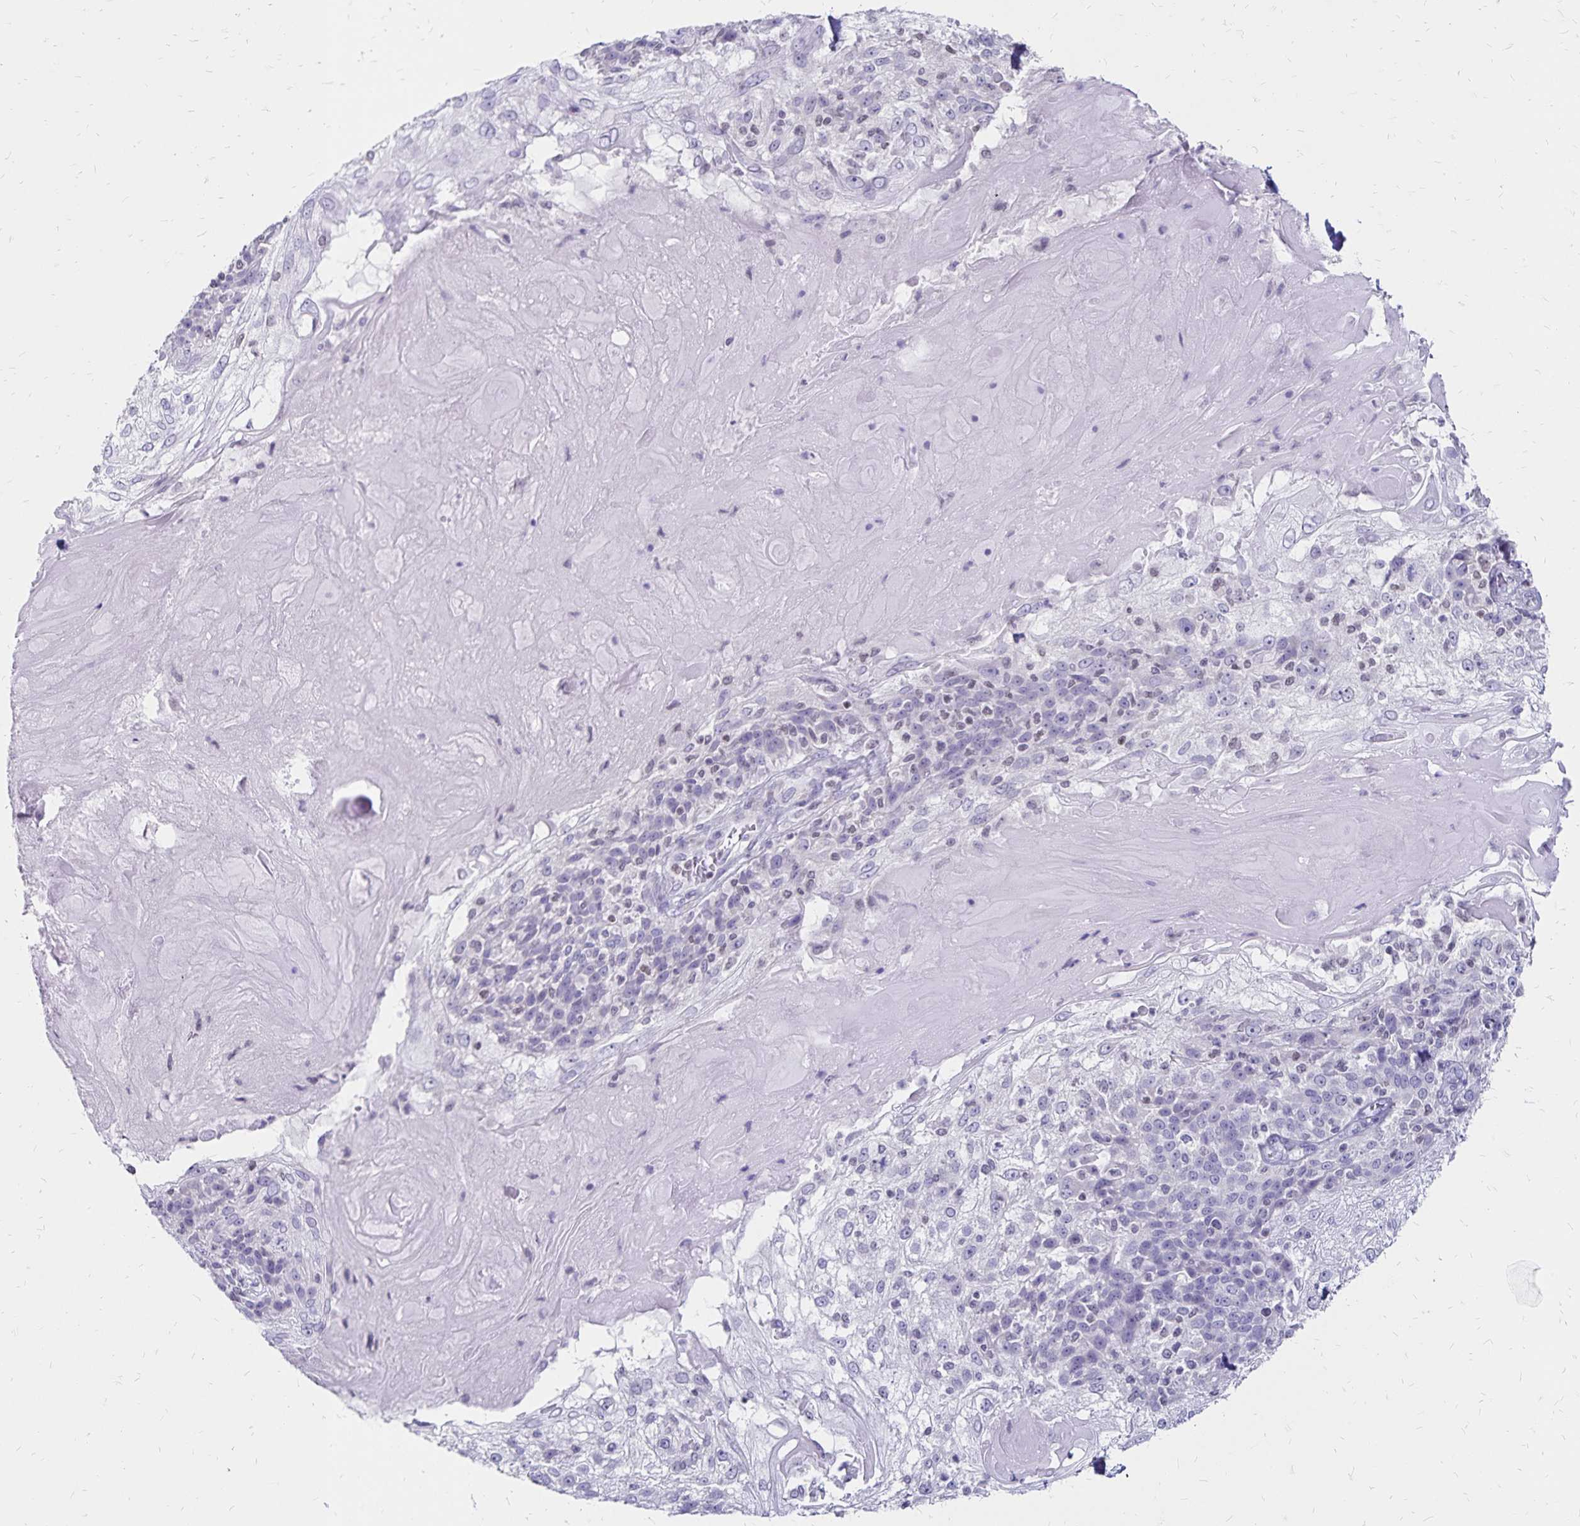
{"staining": {"intensity": "negative", "quantity": "none", "location": "none"}, "tissue": "skin cancer", "cell_type": "Tumor cells", "image_type": "cancer", "snomed": [{"axis": "morphology", "description": "Normal tissue, NOS"}, {"axis": "morphology", "description": "Squamous cell carcinoma, NOS"}, {"axis": "topography", "description": "Skin"}], "caption": "Skin cancer (squamous cell carcinoma) stained for a protein using IHC exhibits no staining tumor cells.", "gene": "IKZF1", "patient": {"sex": "female", "age": 83}}